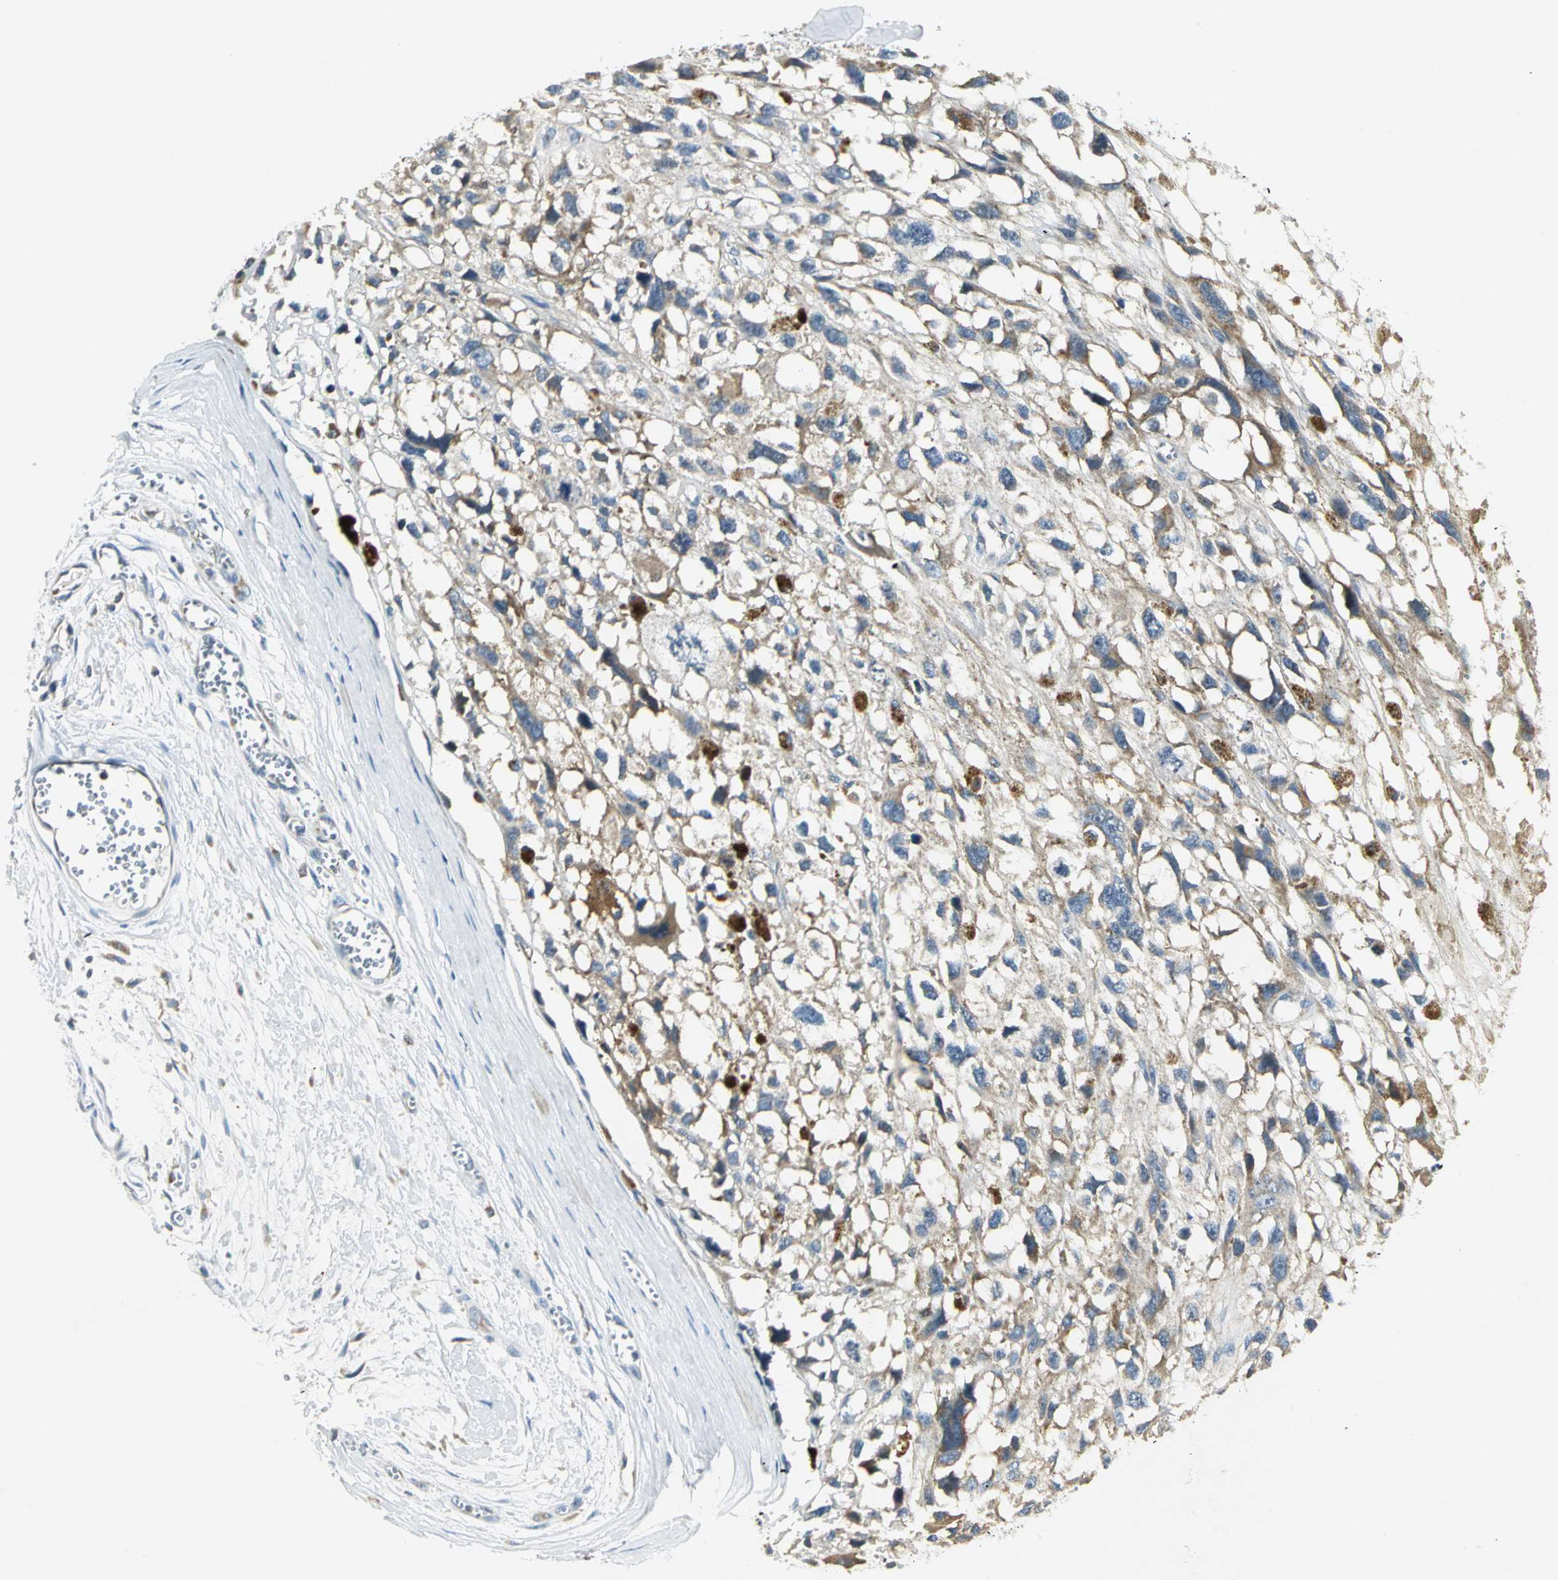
{"staining": {"intensity": "moderate", "quantity": ">75%", "location": "cytoplasmic/membranous"}, "tissue": "melanoma", "cell_type": "Tumor cells", "image_type": "cancer", "snomed": [{"axis": "morphology", "description": "Malignant melanoma, Metastatic site"}, {"axis": "topography", "description": "Lymph node"}], "caption": "Immunohistochemistry of human melanoma shows medium levels of moderate cytoplasmic/membranous expression in approximately >75% of tumor cells. Using DAB (3,3'-diaminobenzidine) (brown) and hematoxylin (blue) stains, captured at high magnification using brightfield microscopy.", "gene": "USP40", "patient": {"sex": "male", "age": 59}}